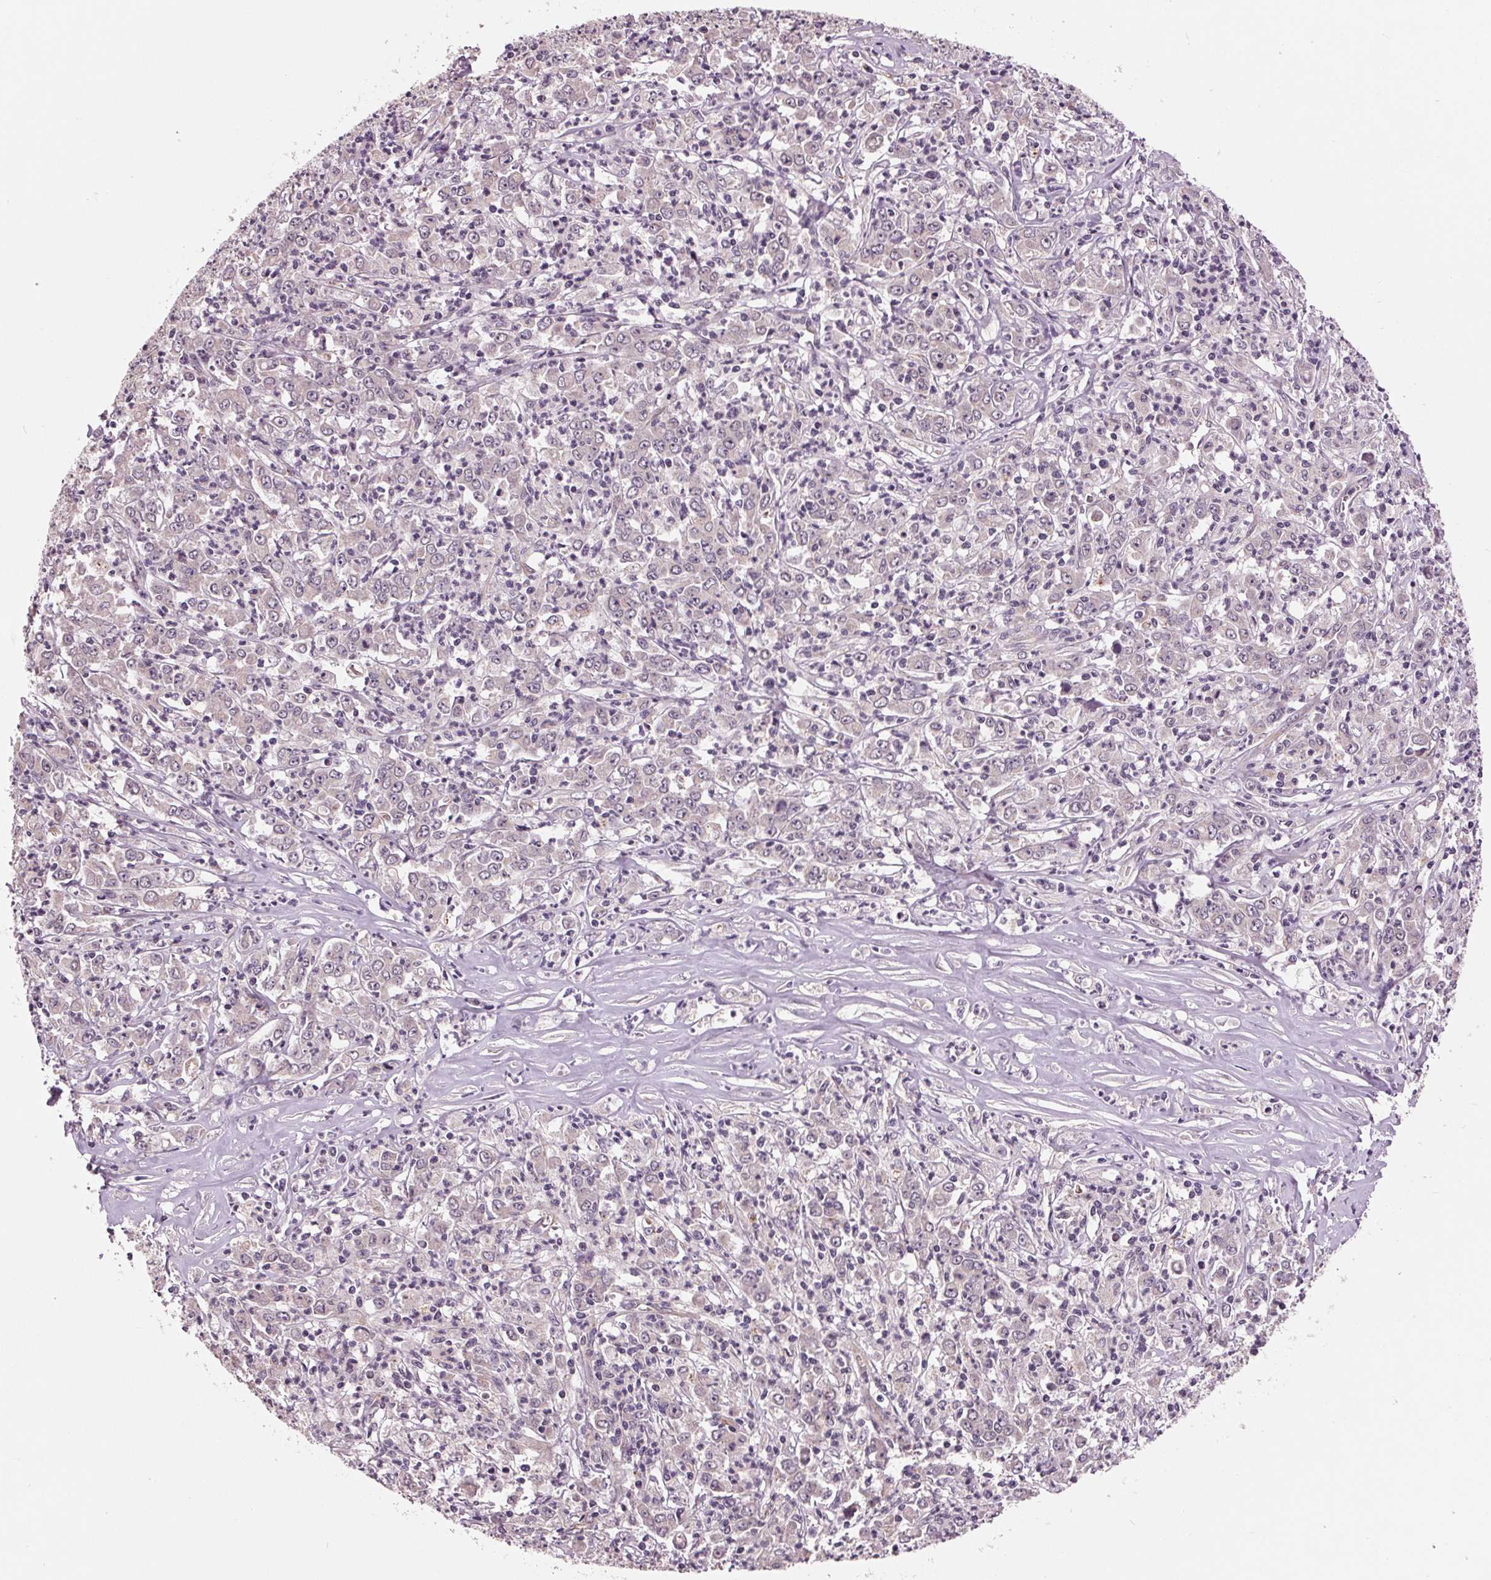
{"staining": {"intensity": "negative", "quantity": "none", "location": "none"}, "tissue": "stomach cancer", "cell_type": "Tumor cells", "image_type": "cancer", "snomed": [{"axis": "morphology", "description": "Adenocarcinoma, NOS"}, {"axis": "topography", "description": "Stomach, lower"}], "caption": "This is an immunohistochemistry image of stomach adenocarcinoma. There is no positivity in tumor cells.", "gene": "MAPK8", "patient": {"sex": "female", "age": 71}}